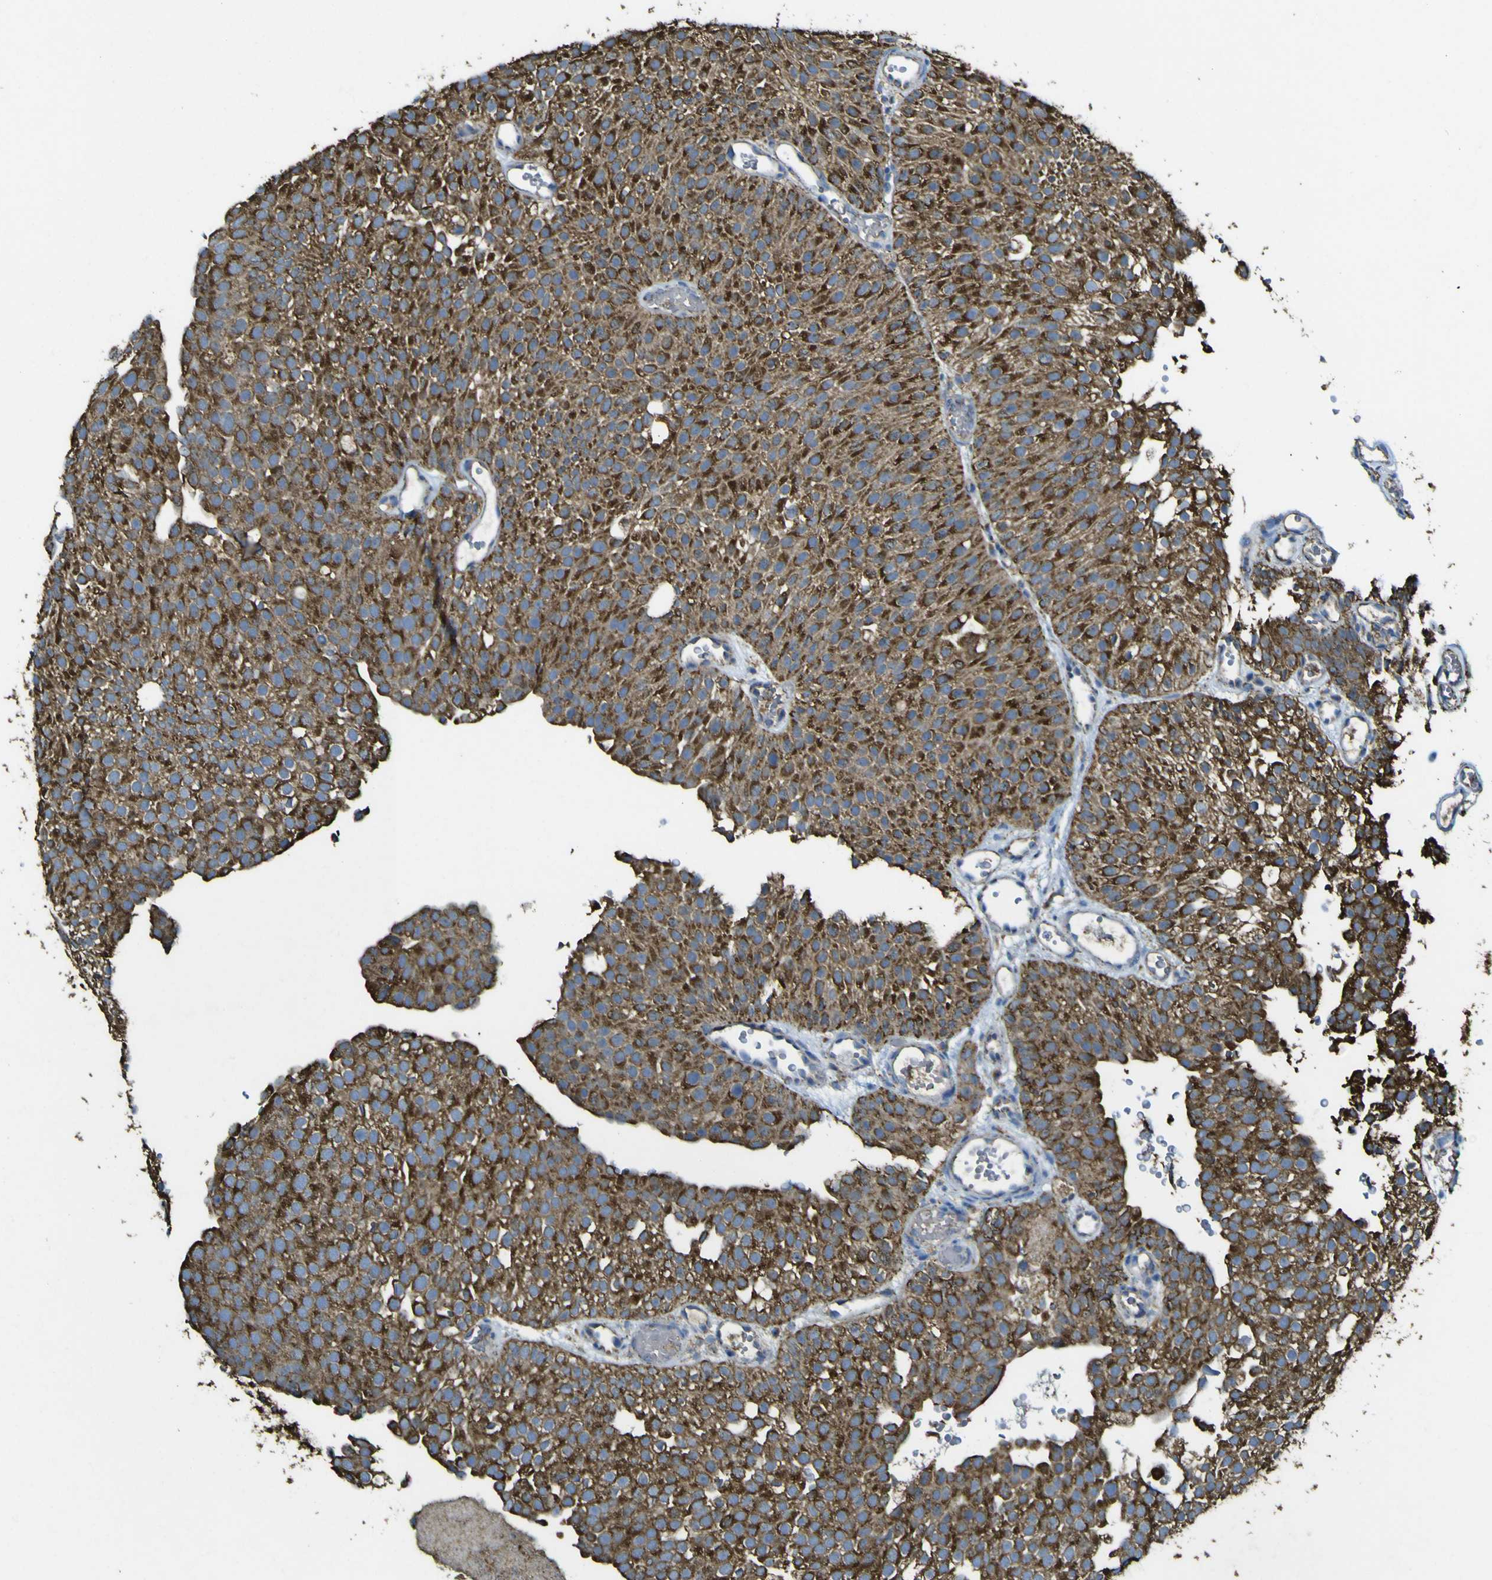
{"staining": {"intensity": "moderate", "quantity": ">75%", "location": "cytoplasmic/membranous"}, "tissue": "urothelial cancer", "cell_type": "Tumor cells", "image_type": "cancer", "snomed": [{"axis": "morphology", "description": "Urothelial carcinoma, Low grade"}, {"axis": "topography", "description": "Urinary bladder"}], "caption": "Moderate cytoplasmic/membranous positivity is seen in about >75% of tumor cells in urothelial cancer. (Stains: DAB (3,3'-diaminobenzidine) in brown, nuclei in blue, Microscopy: brightfield microscopy at high magnification).", "gene": "ACSL3", "patient": {"sex": "male", "age": 78}}